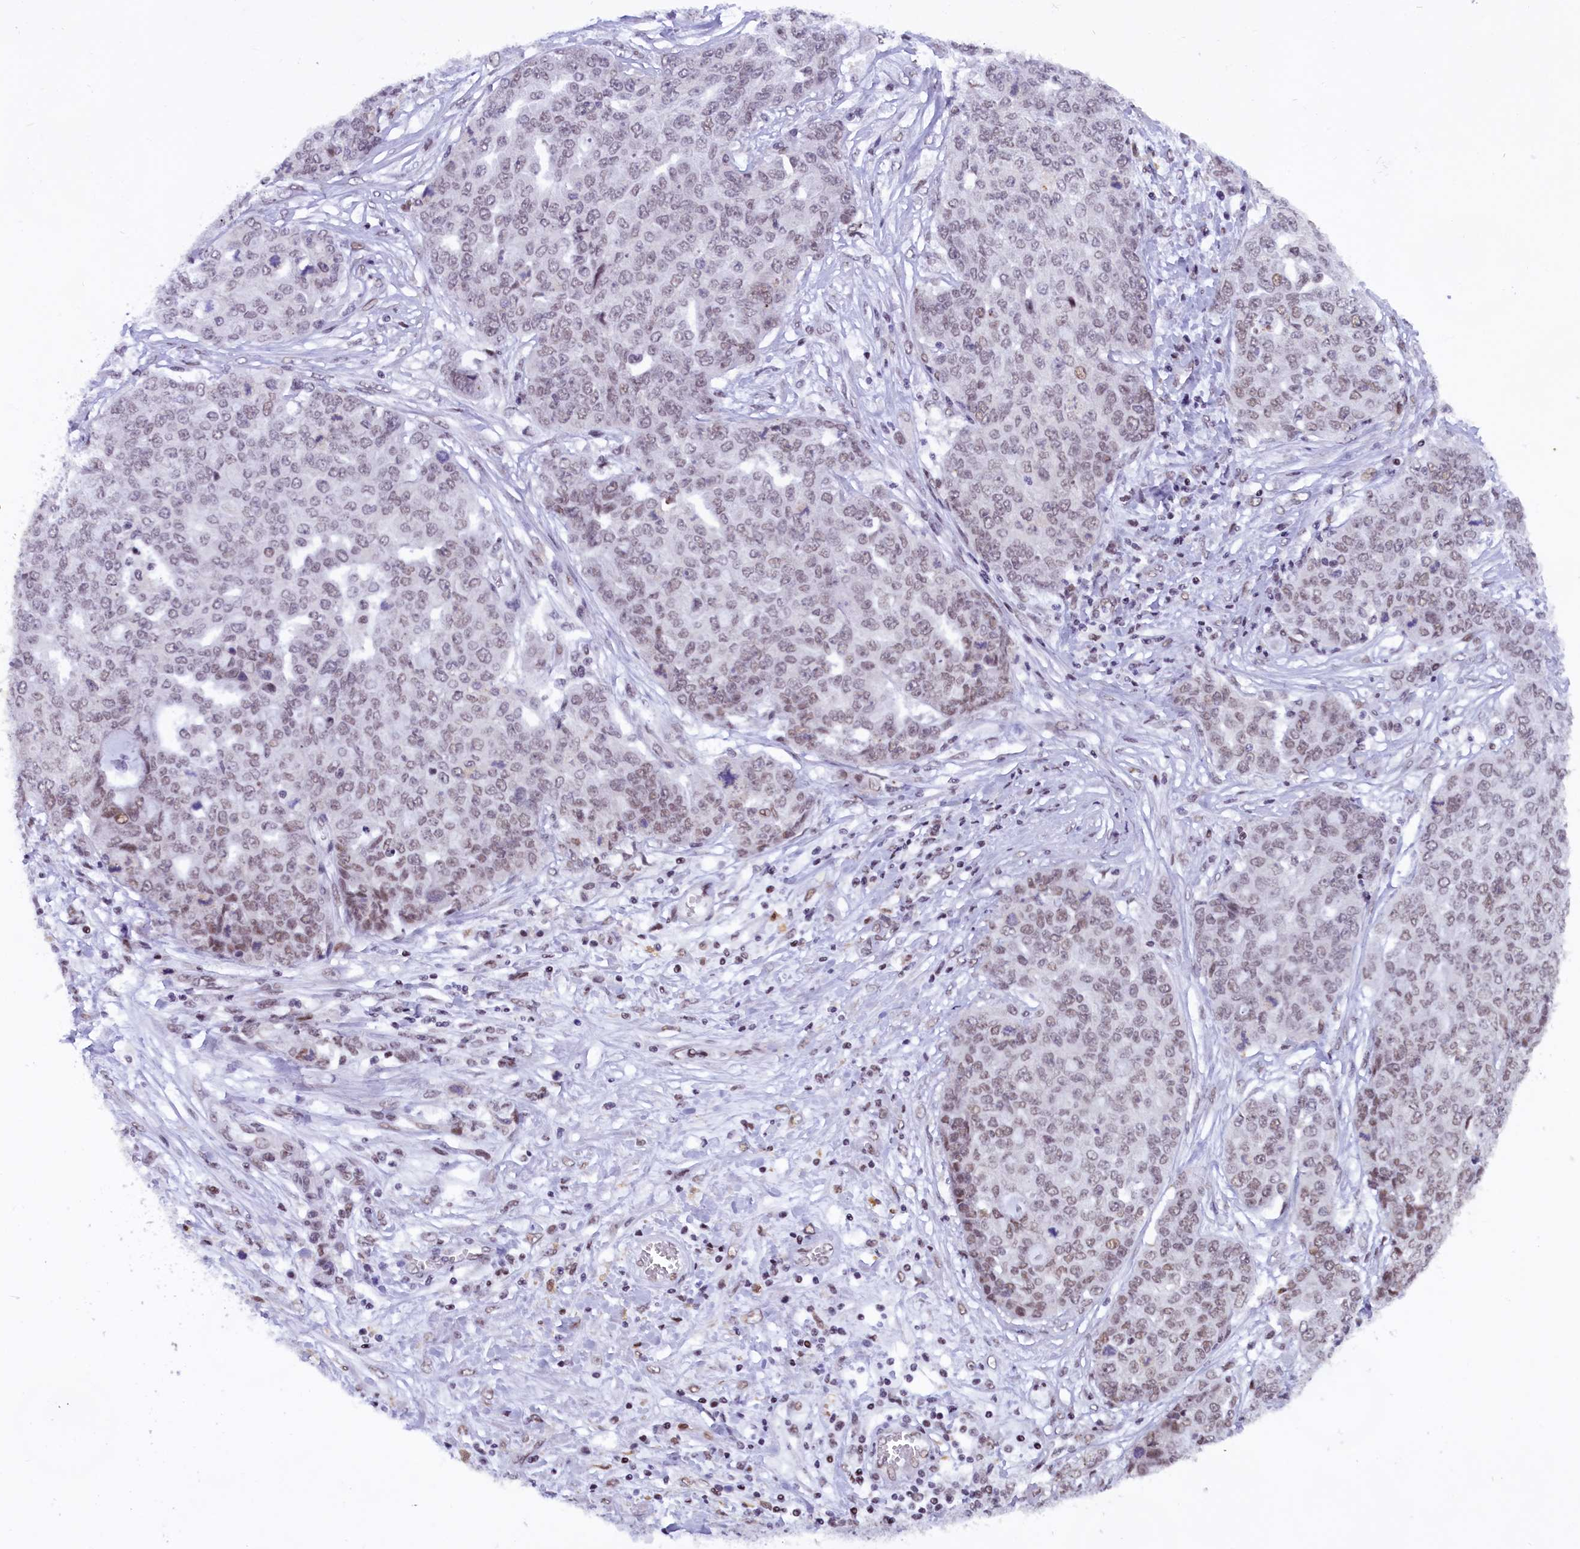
{"staining": {"intensity": "weak", "quantity": "25%-75%", "location": "nuclear"}, "tissue": "ovarian cancer", "cell_type": "Tumor cells", "image_type": "cancer", "snomed": [{"axis": "morphology", "description": "Cystadenocarcinoma, serous, NOS"}, {"axis": "topography", "description": "Soft tissue"}, {"axis": "topography", "description": "Ovary"}], "caption": "Immunohistochemical staining of ovarian cancer (serous cystadenocarcinoma) reveals weak nuclear protein positivity in approximately 25%-75% of tumor cells.", "gene": "CDYL2", "patient": {"sex": "female", "age": 57}}